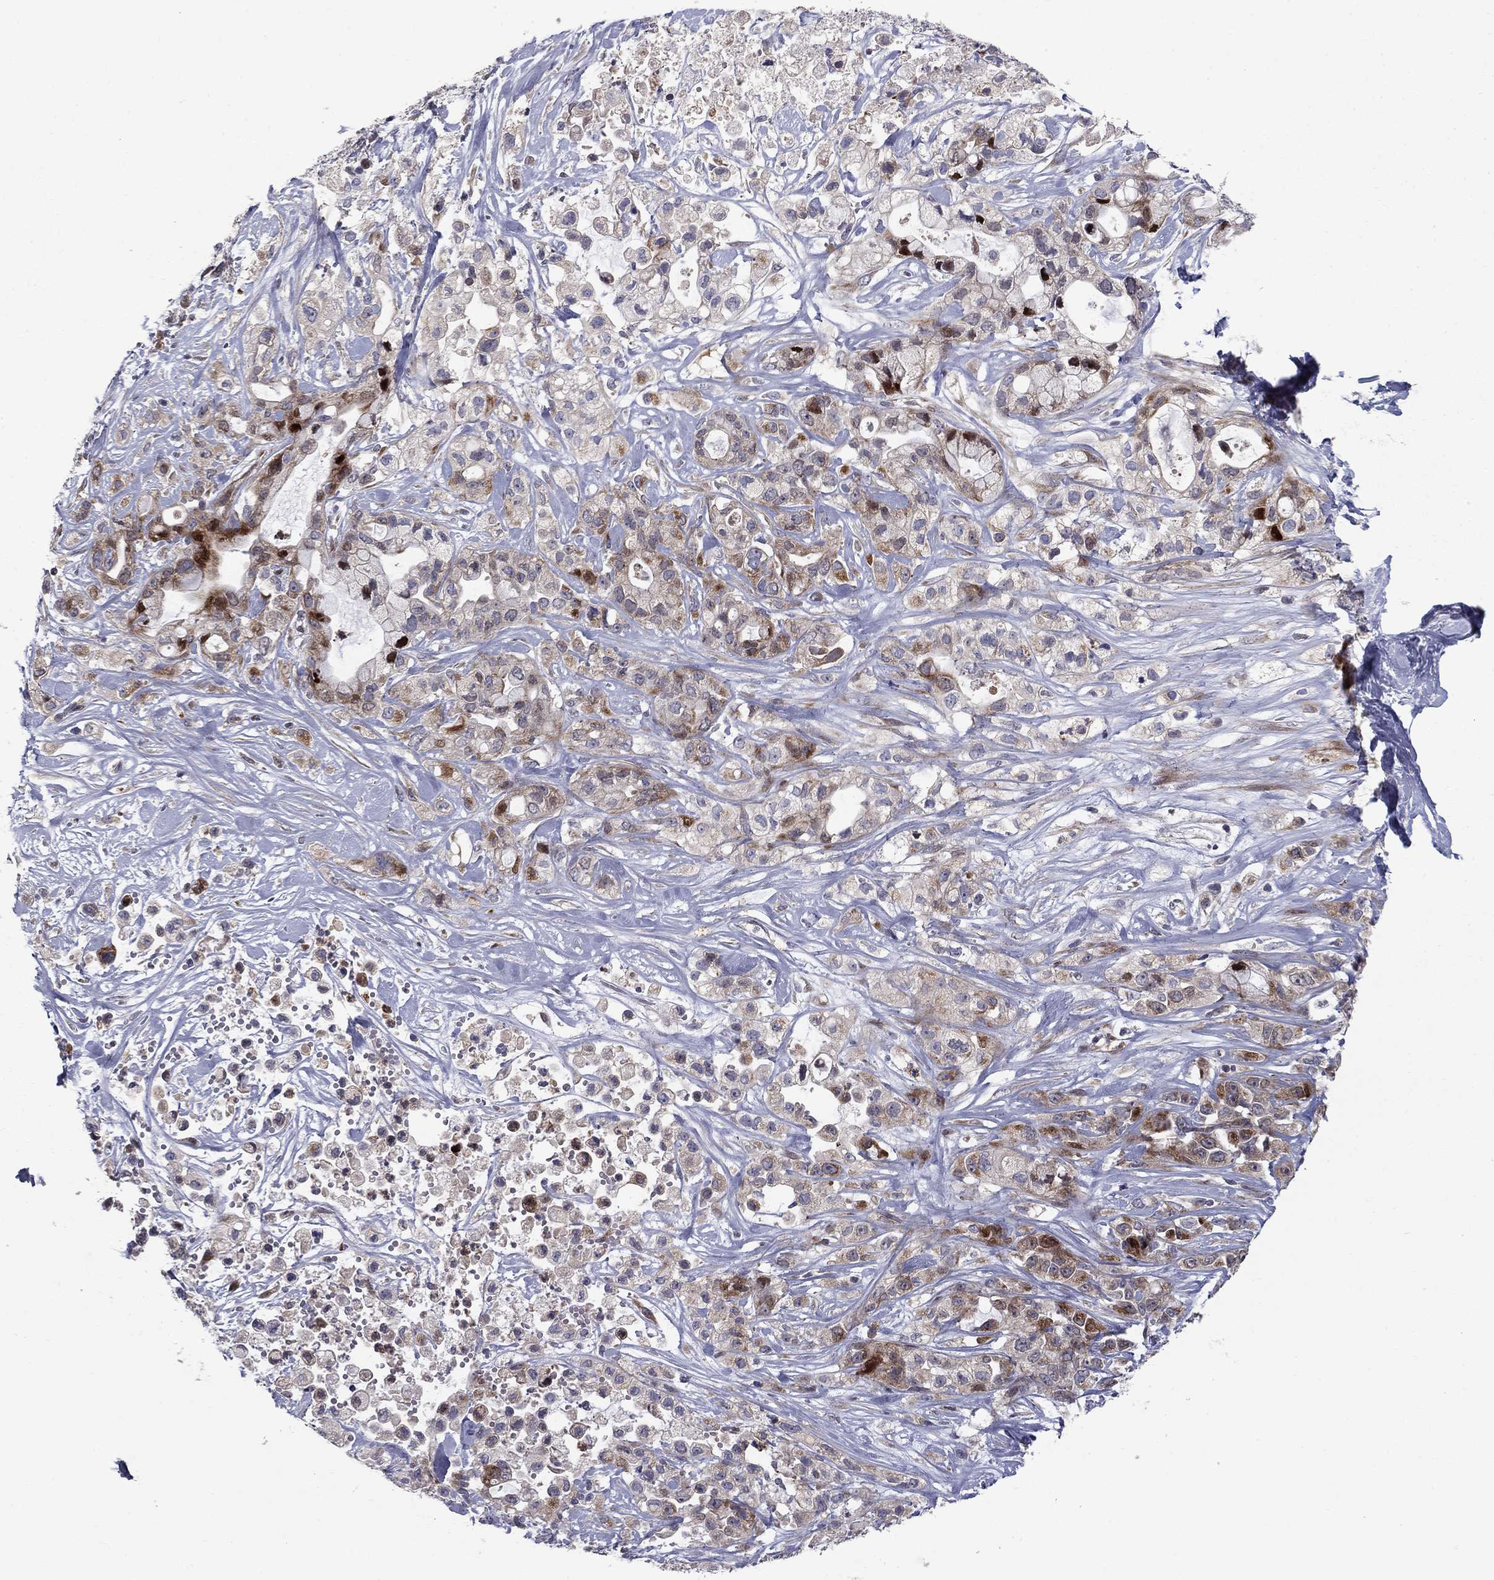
{"staining": {"intensity": "strong", "quantity": "<25%", "location": "cytoplasmic/membranous"}, "tissue": "pancreatic cancer", "cell_type": "Tumor cells", "image_type": "cancer", "snomed": [{"axis": "morphology", "description": "Adenocarcinoma, NOS"}, {"axis": "topography", "description": "Pancreas"}], "caption": "Human pancreatic cancer (adenocarcinoma) stained with a brown dye reveals strong cytoplasmic/membranous positive staining in approximately <25% of tumor cells.", "gene": "MIOS", "patient": {"sex": "male", "age": 44}}